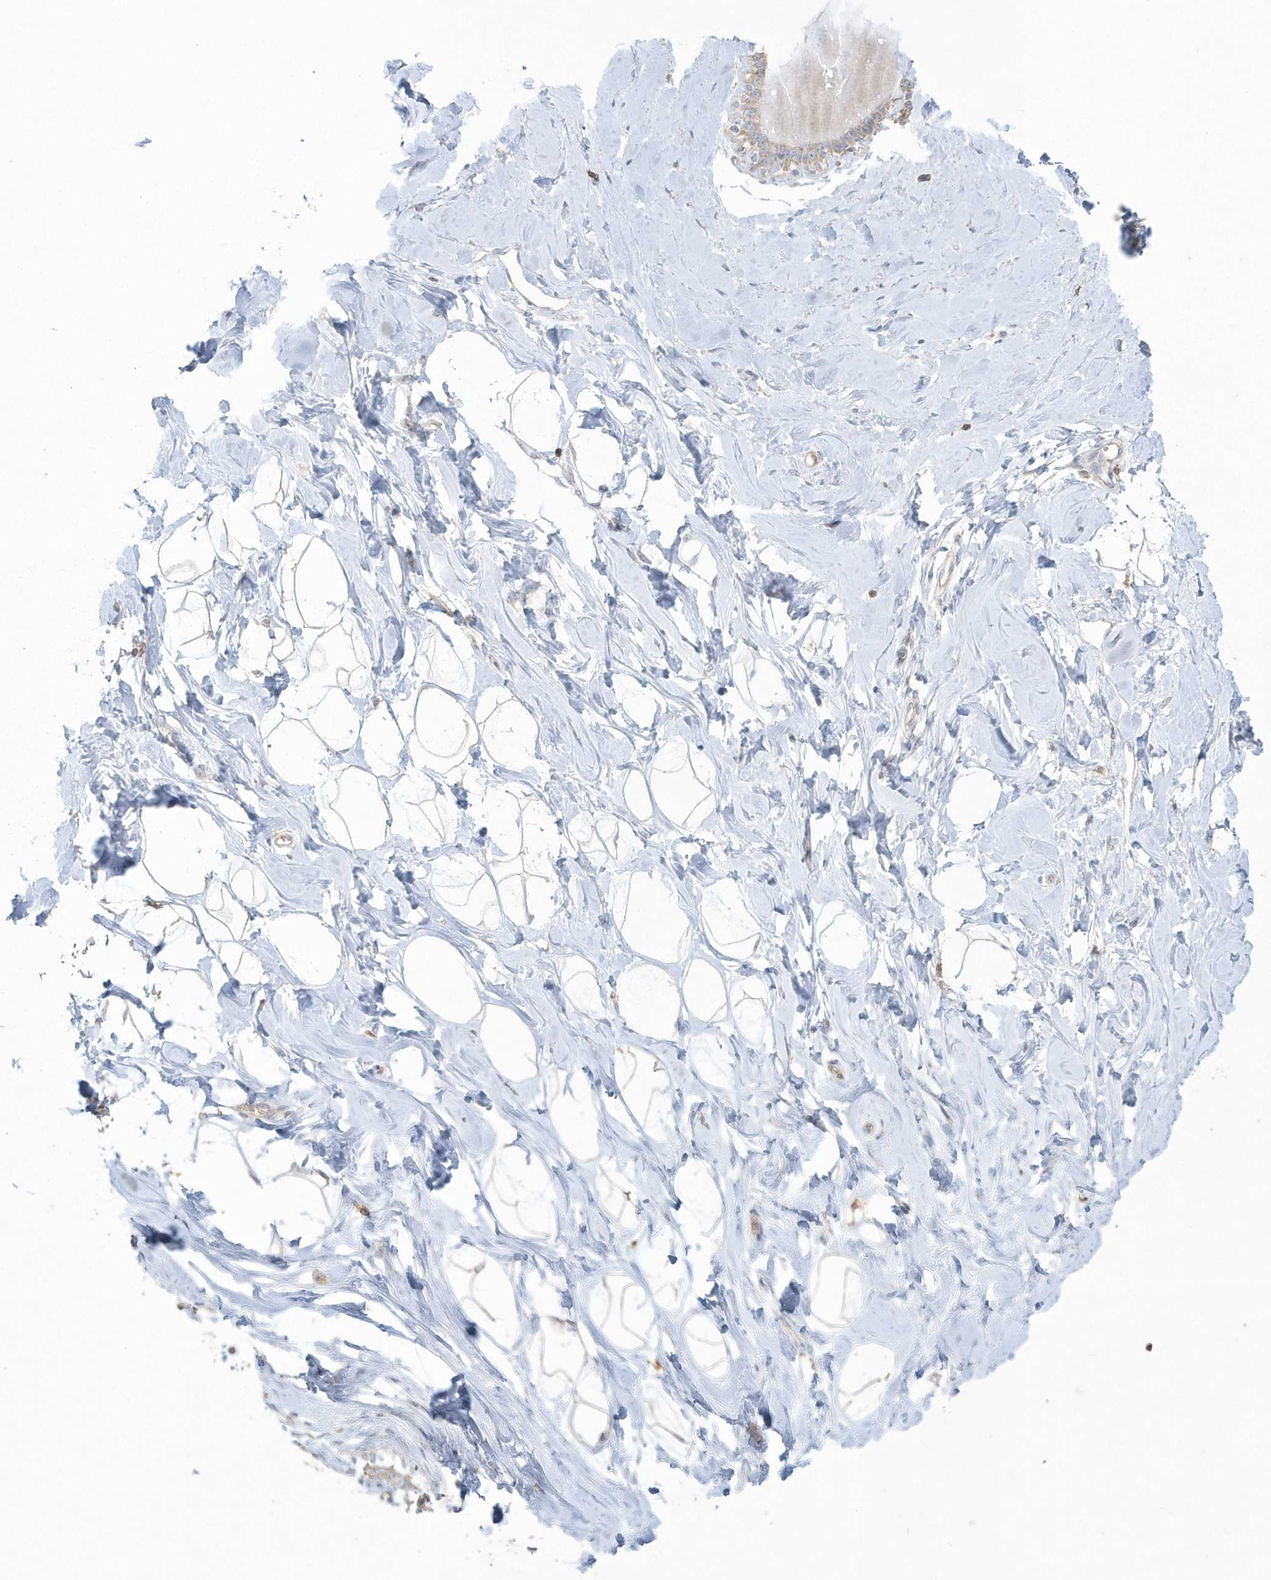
{"staining": {"intensity": "weak", "quantity": "25%-75%", "location": "cytoplasmic/membranous"}, "tissue": "breast", "cell_type": "Adipocytes", "image_type": "normal", "snomed": [{"axis": "morphology", "description": "Normal tissue, NOS"}, {"axis": "morphology", "description": "Adenoma, NOS"}, {"axis": "topography", "description": "Breast"}], "caption": "A photomicrograph showing weak cytoplasmic/membranous expression in approximately 25%-75% of adipocytes in benign breast, as visualized by brown immunohistochemical staining.", "gene": "BLTP3A", "patient": {"sex": "female", "age": 23}}